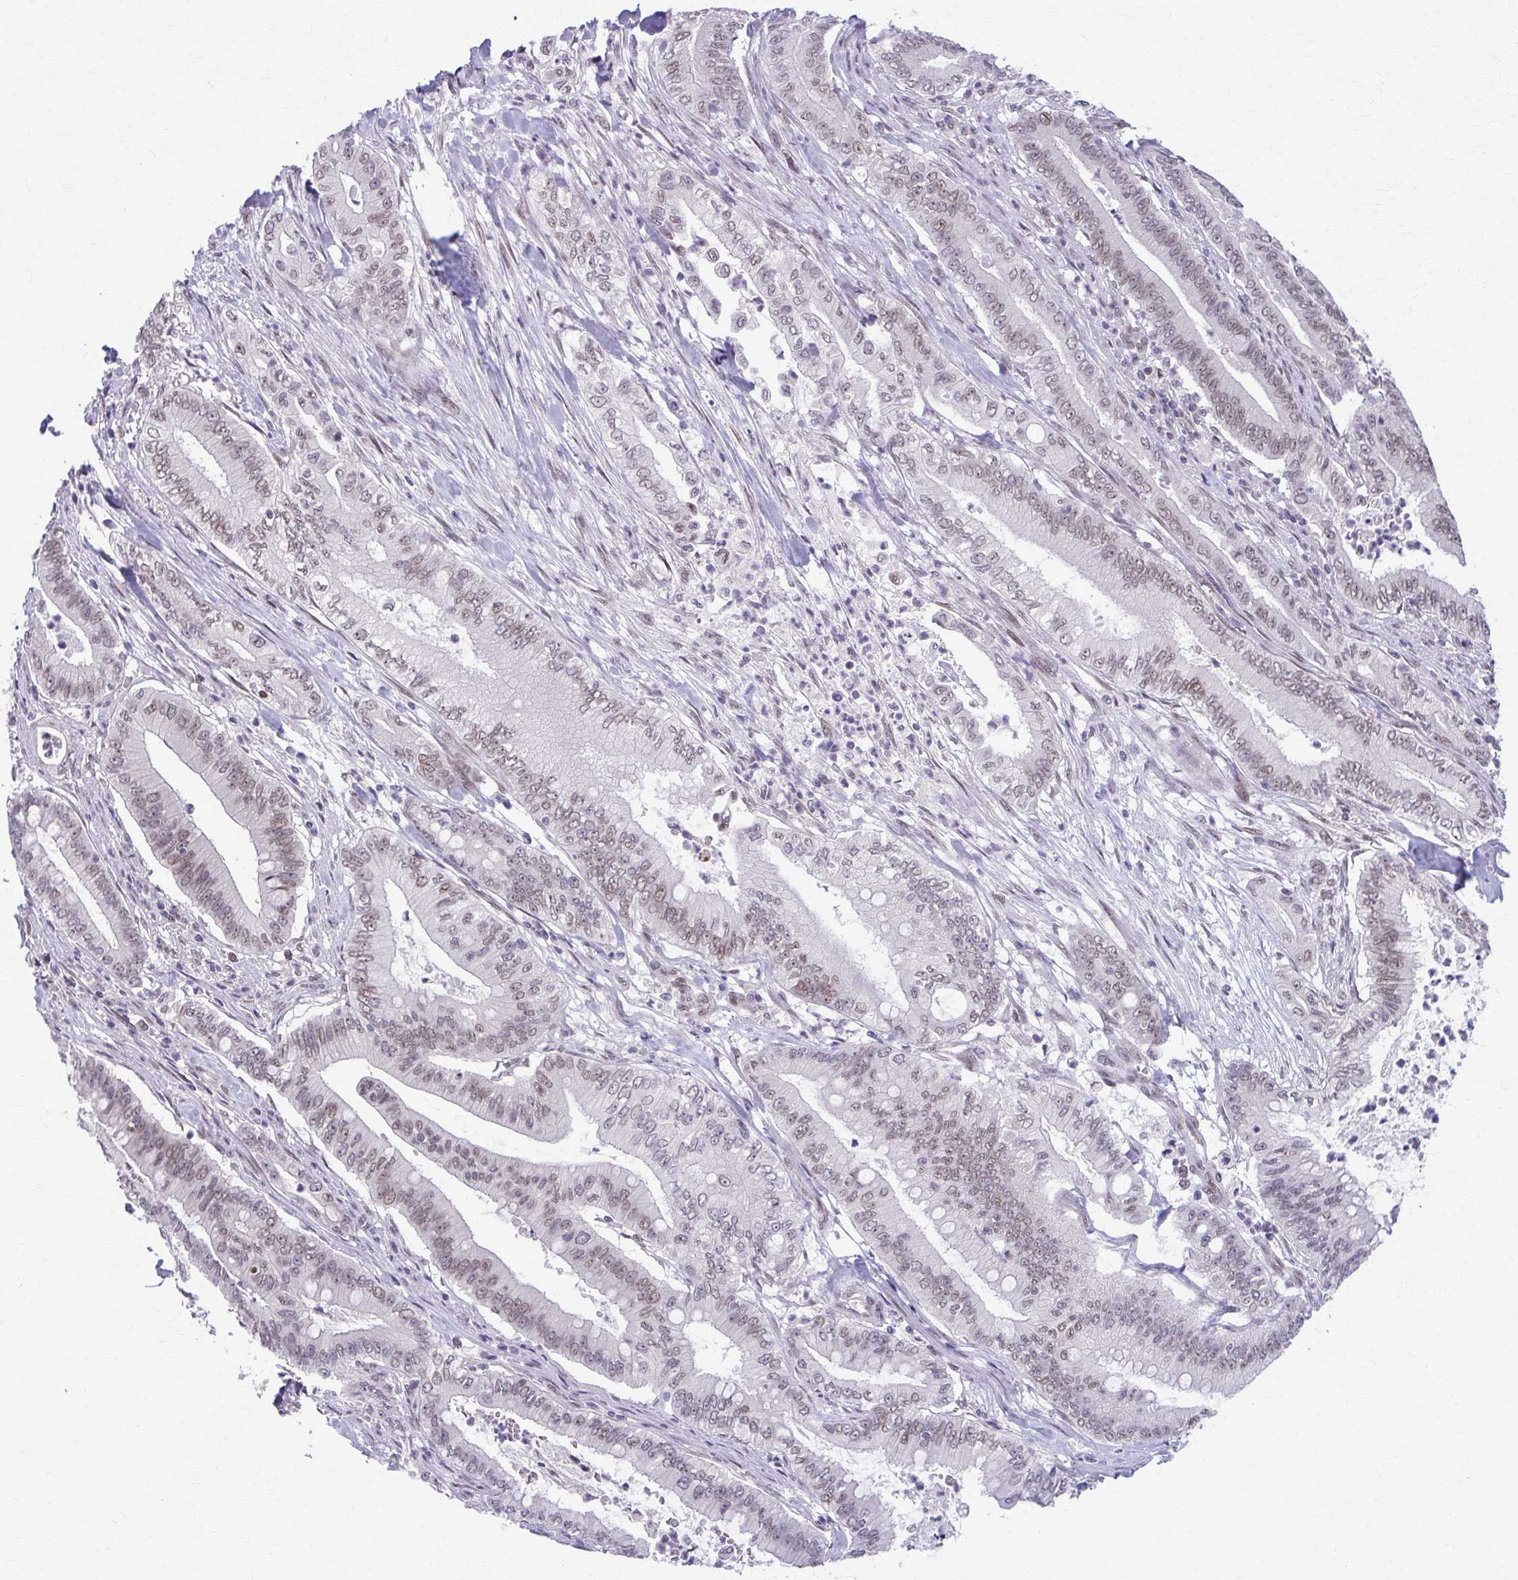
{"staining": {"intensity": "weak", "quantity": ">75%", "location": "nuclear"}, "tissue": "pancreatic cancer", "cell_type": "Tumor cells", "image_type": "cancer", "snomed": [{"axis": "morphology", "description": "Adenocarcinoma, NOS"}, {"axis": "topography", "description": "Pancreas"}], "caption": "The micrograph exhibits staining of pancreatic cancer (adenocarcinoma), revealing weak nuclear protein staining (brown color) within tumor cells. (DAB IHC, brown staining for protein, blue staining for nuclei).", "gene": "SETBP1", "patient": {"sex": "male", "age": 71}}